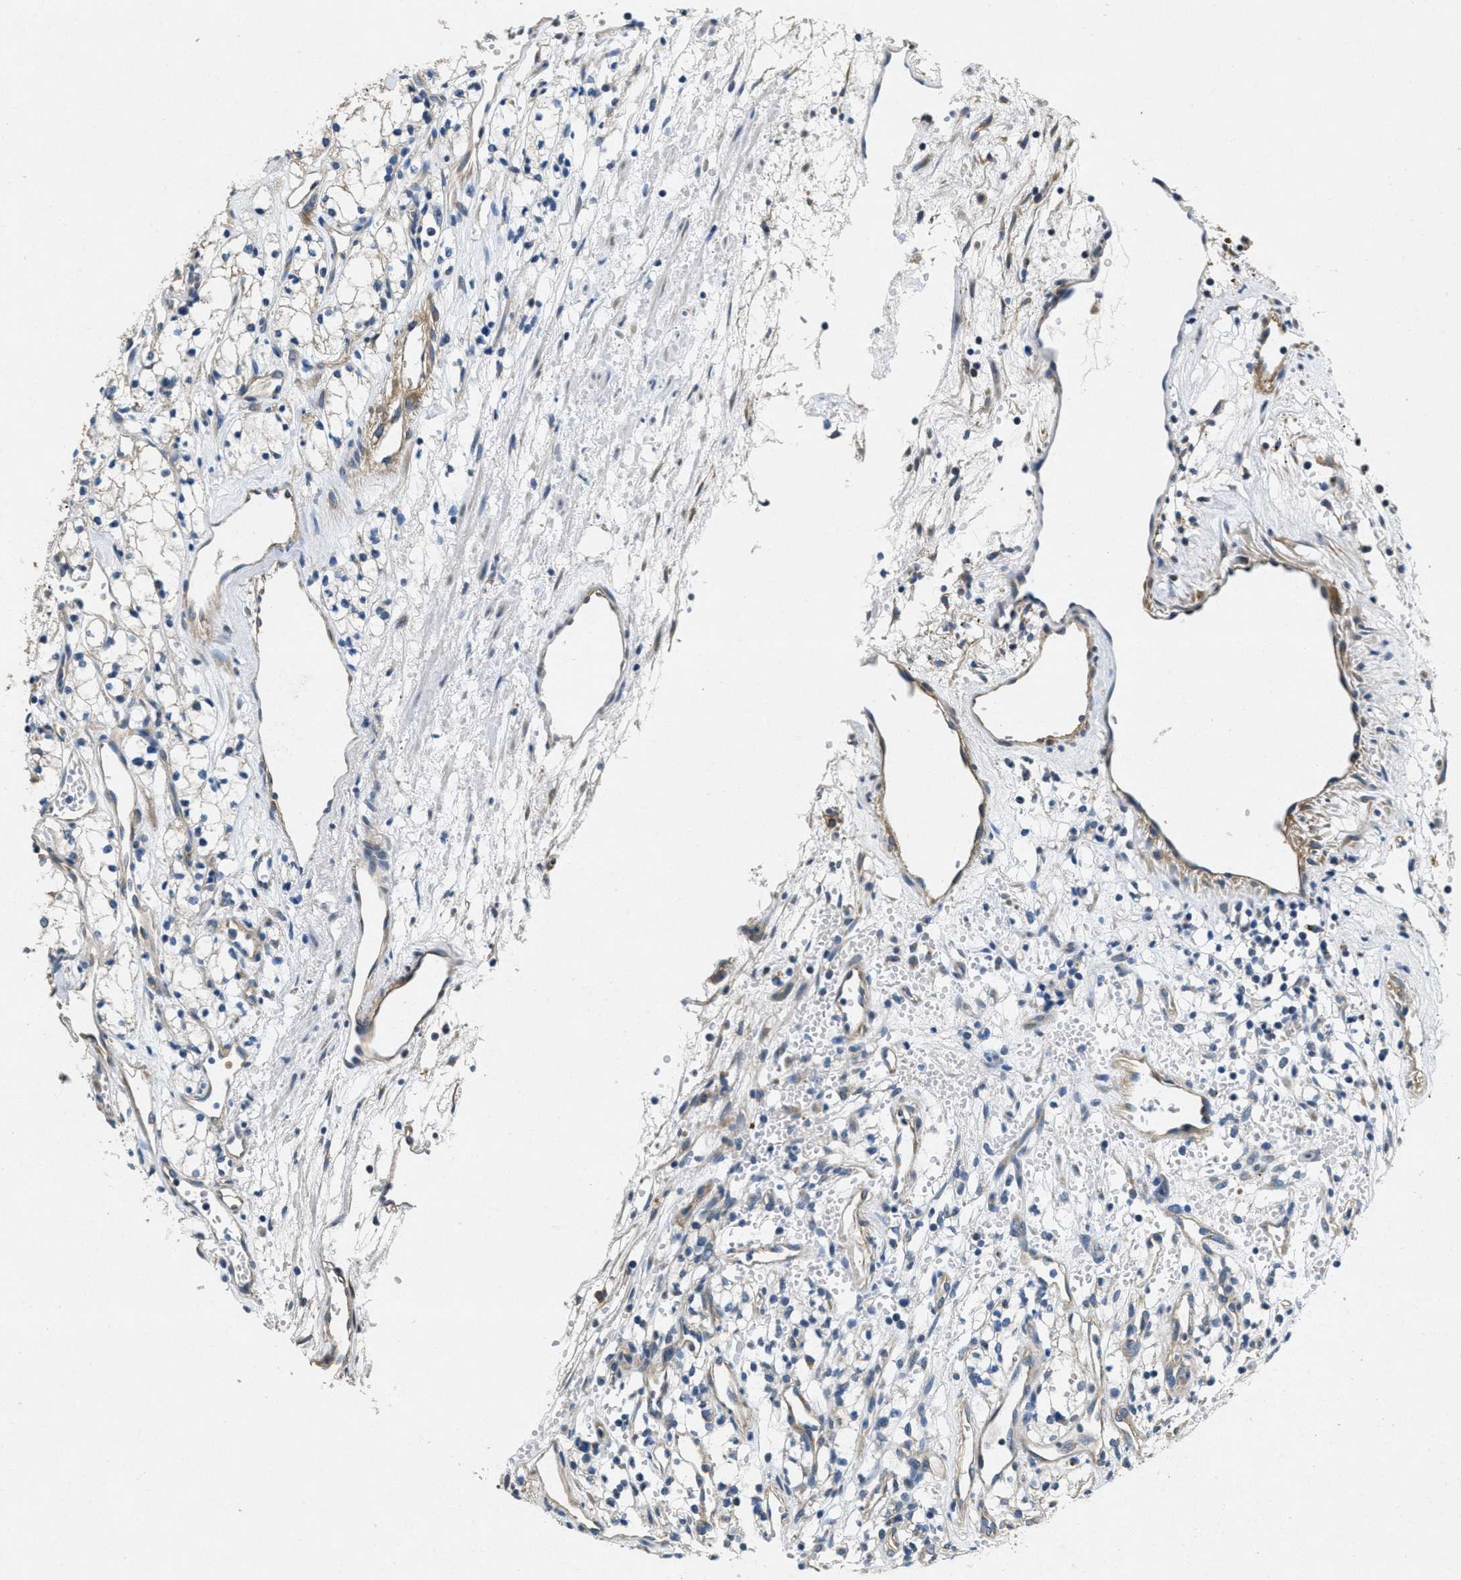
{"staining": {"intensity": "weak", "quantity": "<25%", "location": "cytoplasmic/membranous"}, "tissue": "renal cancer", "cell_type": "Tumor cells", "image_type": "cancer", "snomed": [{"axis": "morphology", "description": "Adenocarcinoma, NOS"}, {"axis": "topography", "description": "Kidney"}], "caption": "Immunohistochemistry (IHC) of renal cancer (adenocarcinoma) exhibits no expression in tumor cells.", "gene": "TOMM70", "patient": {"sex": "male", "age": 59}}